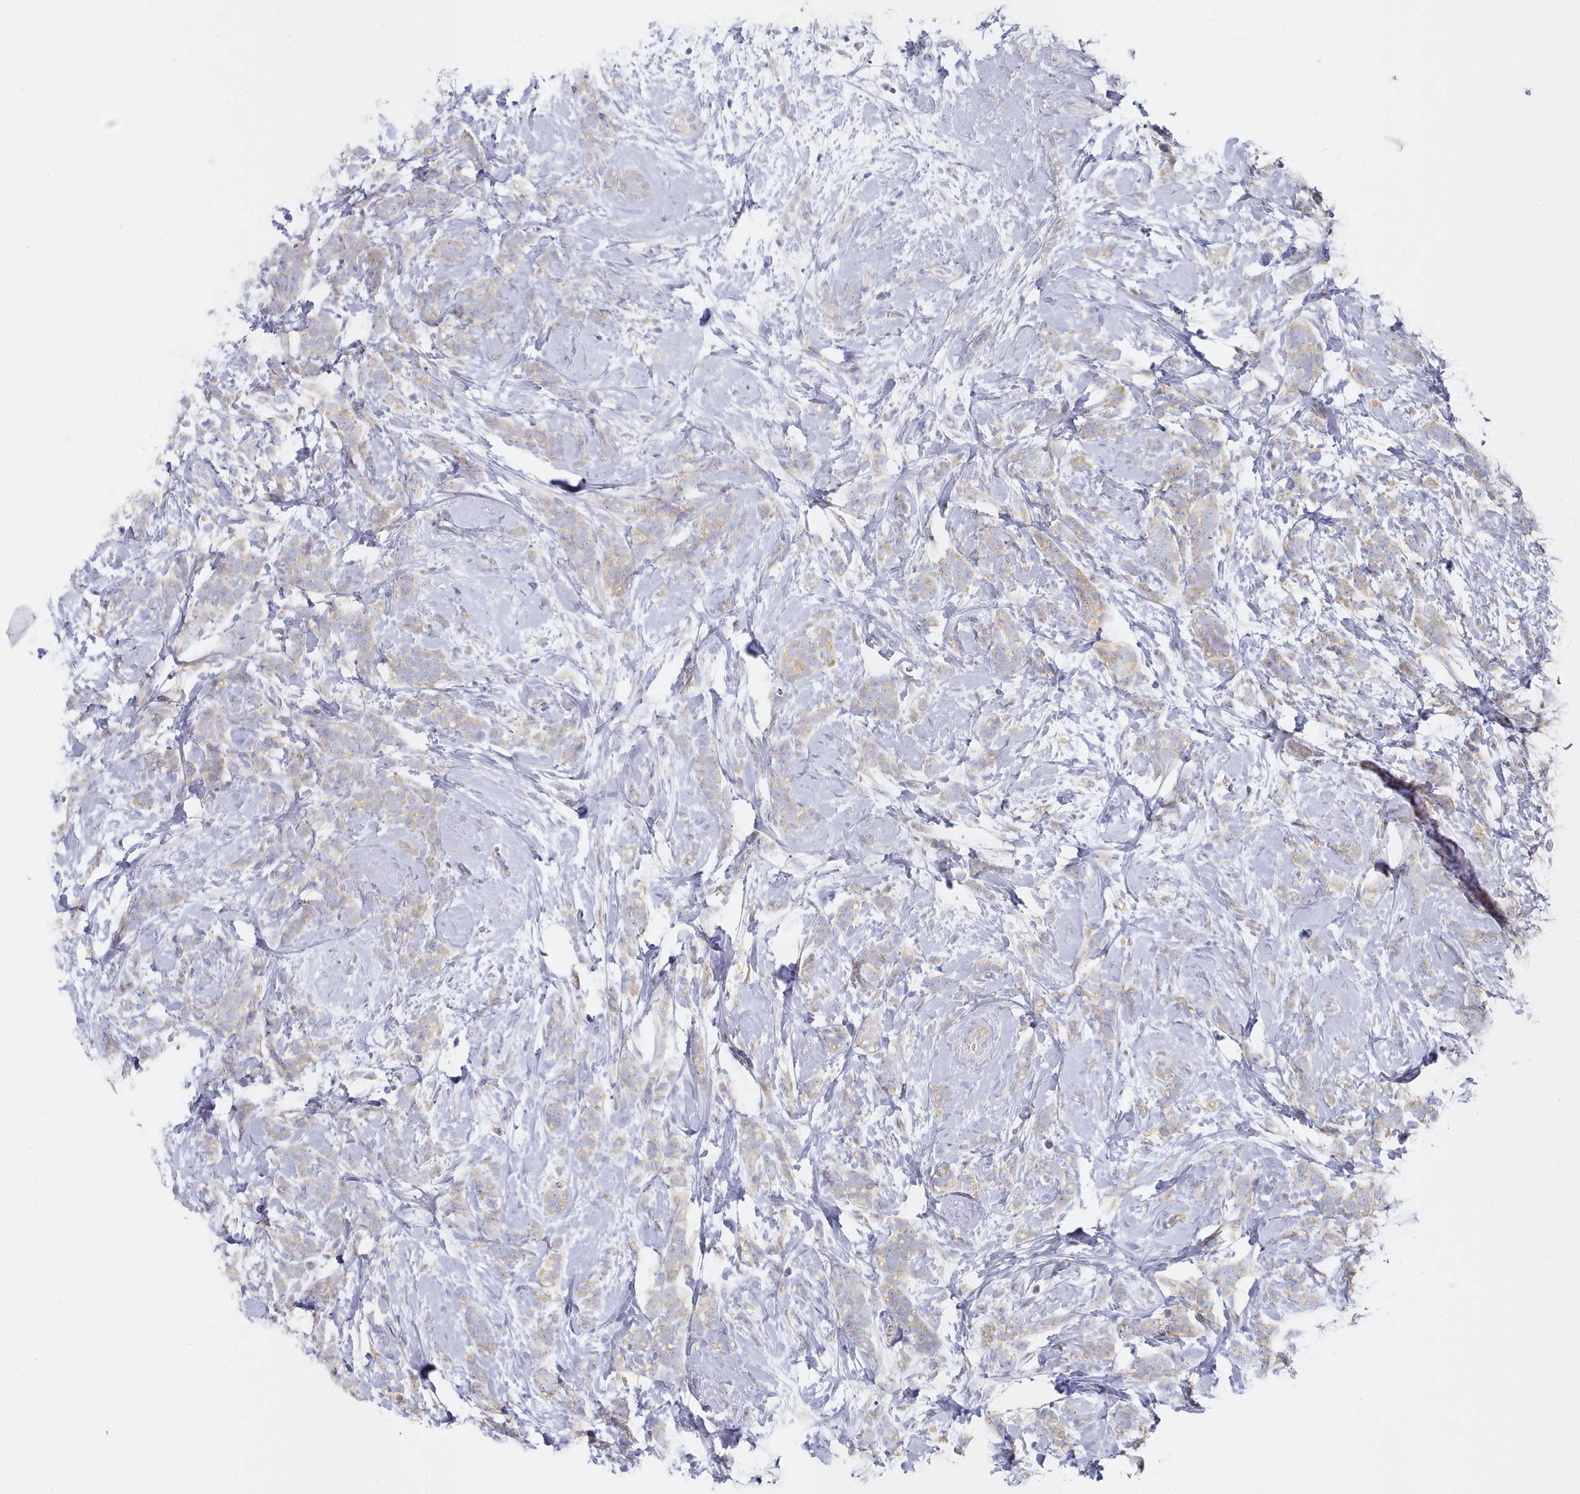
{"staining": {"intensity": "weak", "quantity": "25%-75%", "location": "cytoplasmic/membranous"}, "tissue": "breast cancer", "cell_type": "Tumor cells", "image_type": "cancer", "snomed": [{"axis": "morphology", "description": "Lobular carcinoma"}, {"axis": "topography", "description": "Breast"}], "caption": "Immunohistochemical staining of lobular carcinoma (breast) shows weak cytoplasmic/membranous protein staining in approximately 25%-75% of tumor cells.", "gene": "TYW1B", "patient": {"sex": "female", "age": 58}}